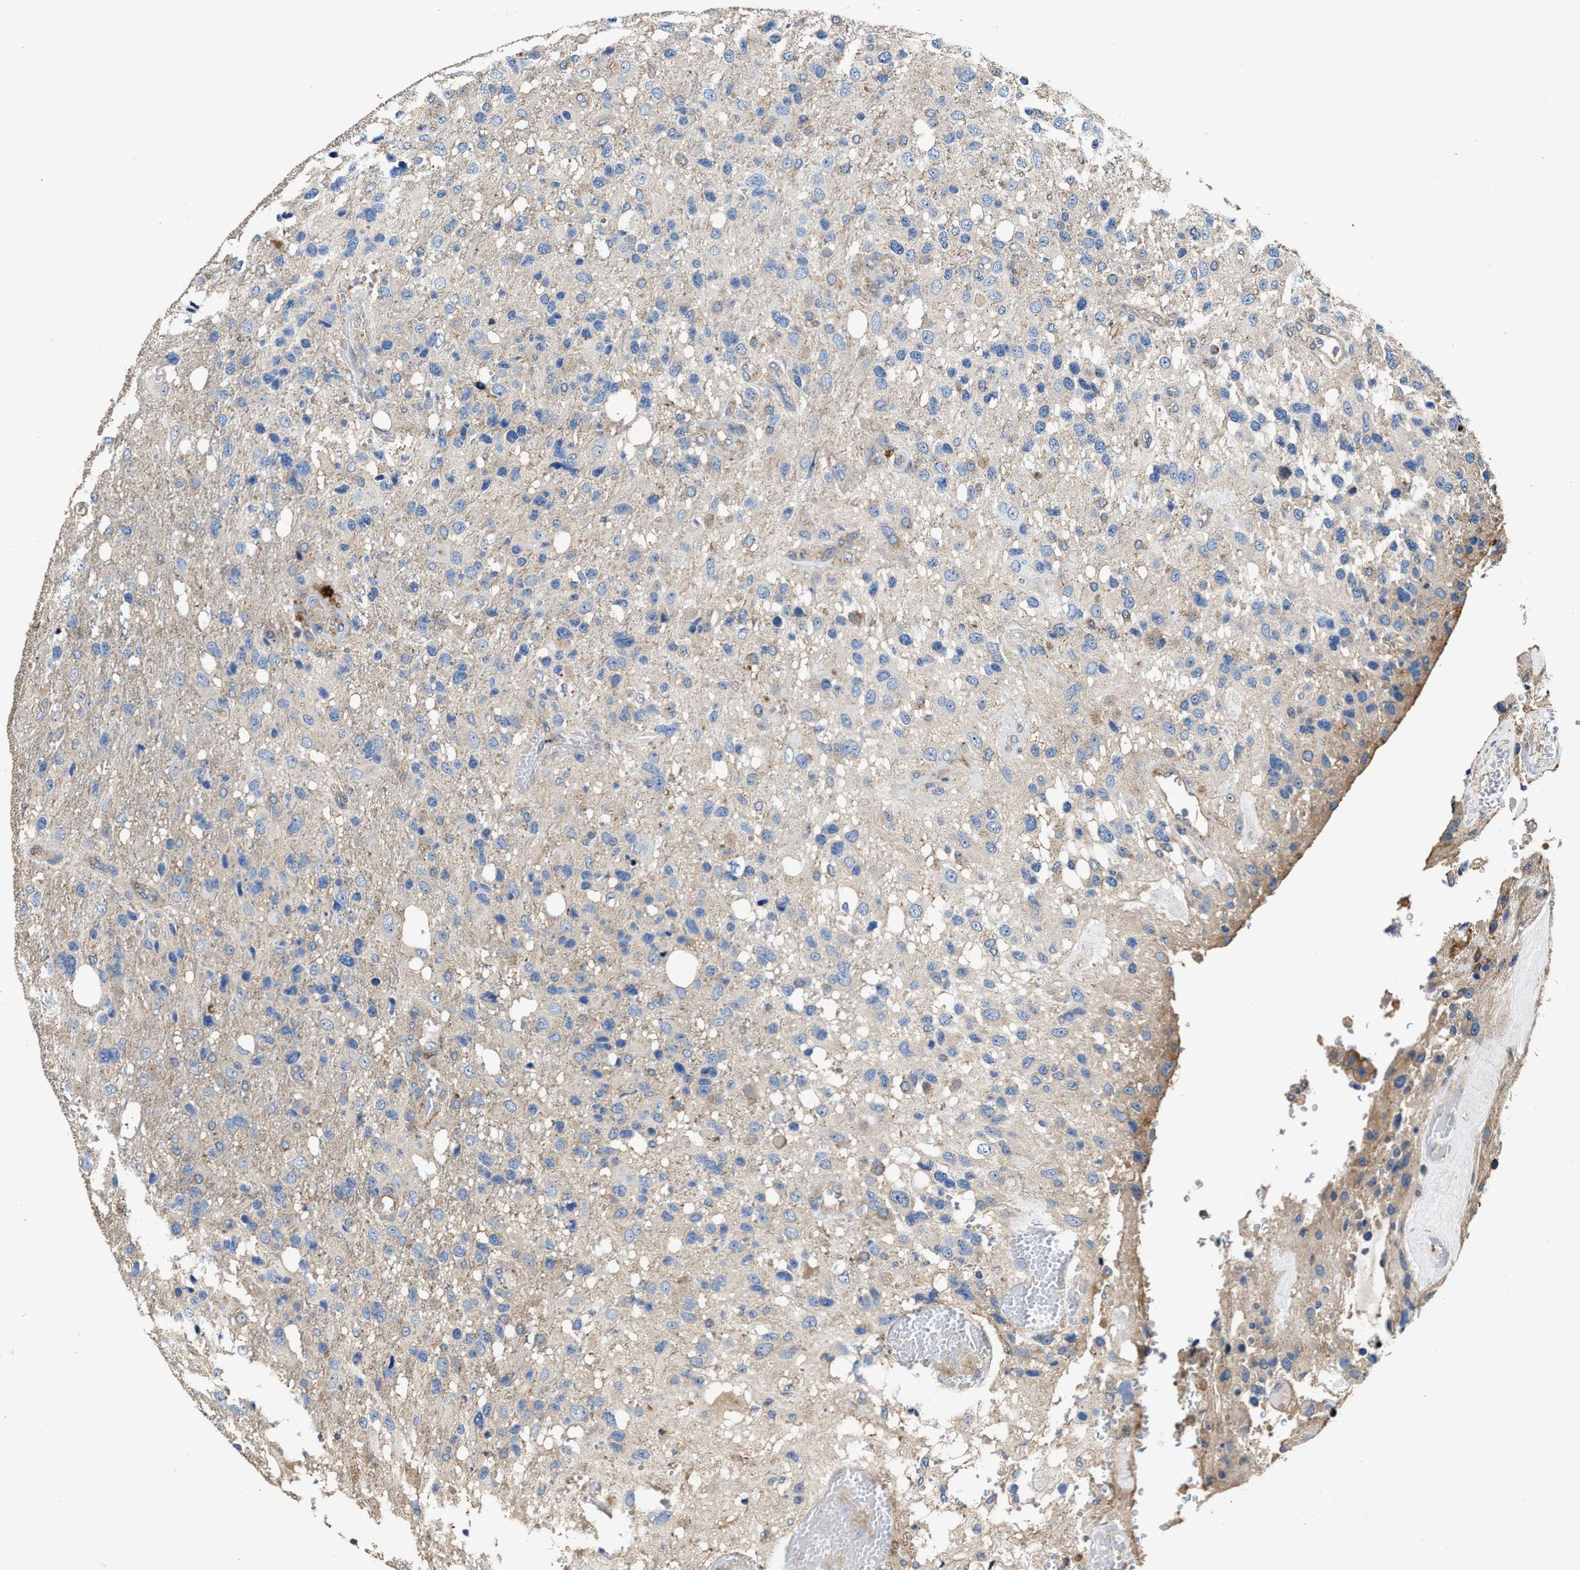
{"staining": {"intensity": "negative", "quantity": "none", "location": "none"}, "tissue": "glioma", "cell_type": "Tumor cells", "image_type": "cancer", "snomed": [{"axis": "morphology", "description": "Glioma, malignant, High grade"}, {"axis": "topography", "description": "Brain"}], "caption": "Image shows no protein positivity in tumor cells of glioma tissue.", "gene": "PTAR1", "patient": {"sex": "female", "age": 58}}